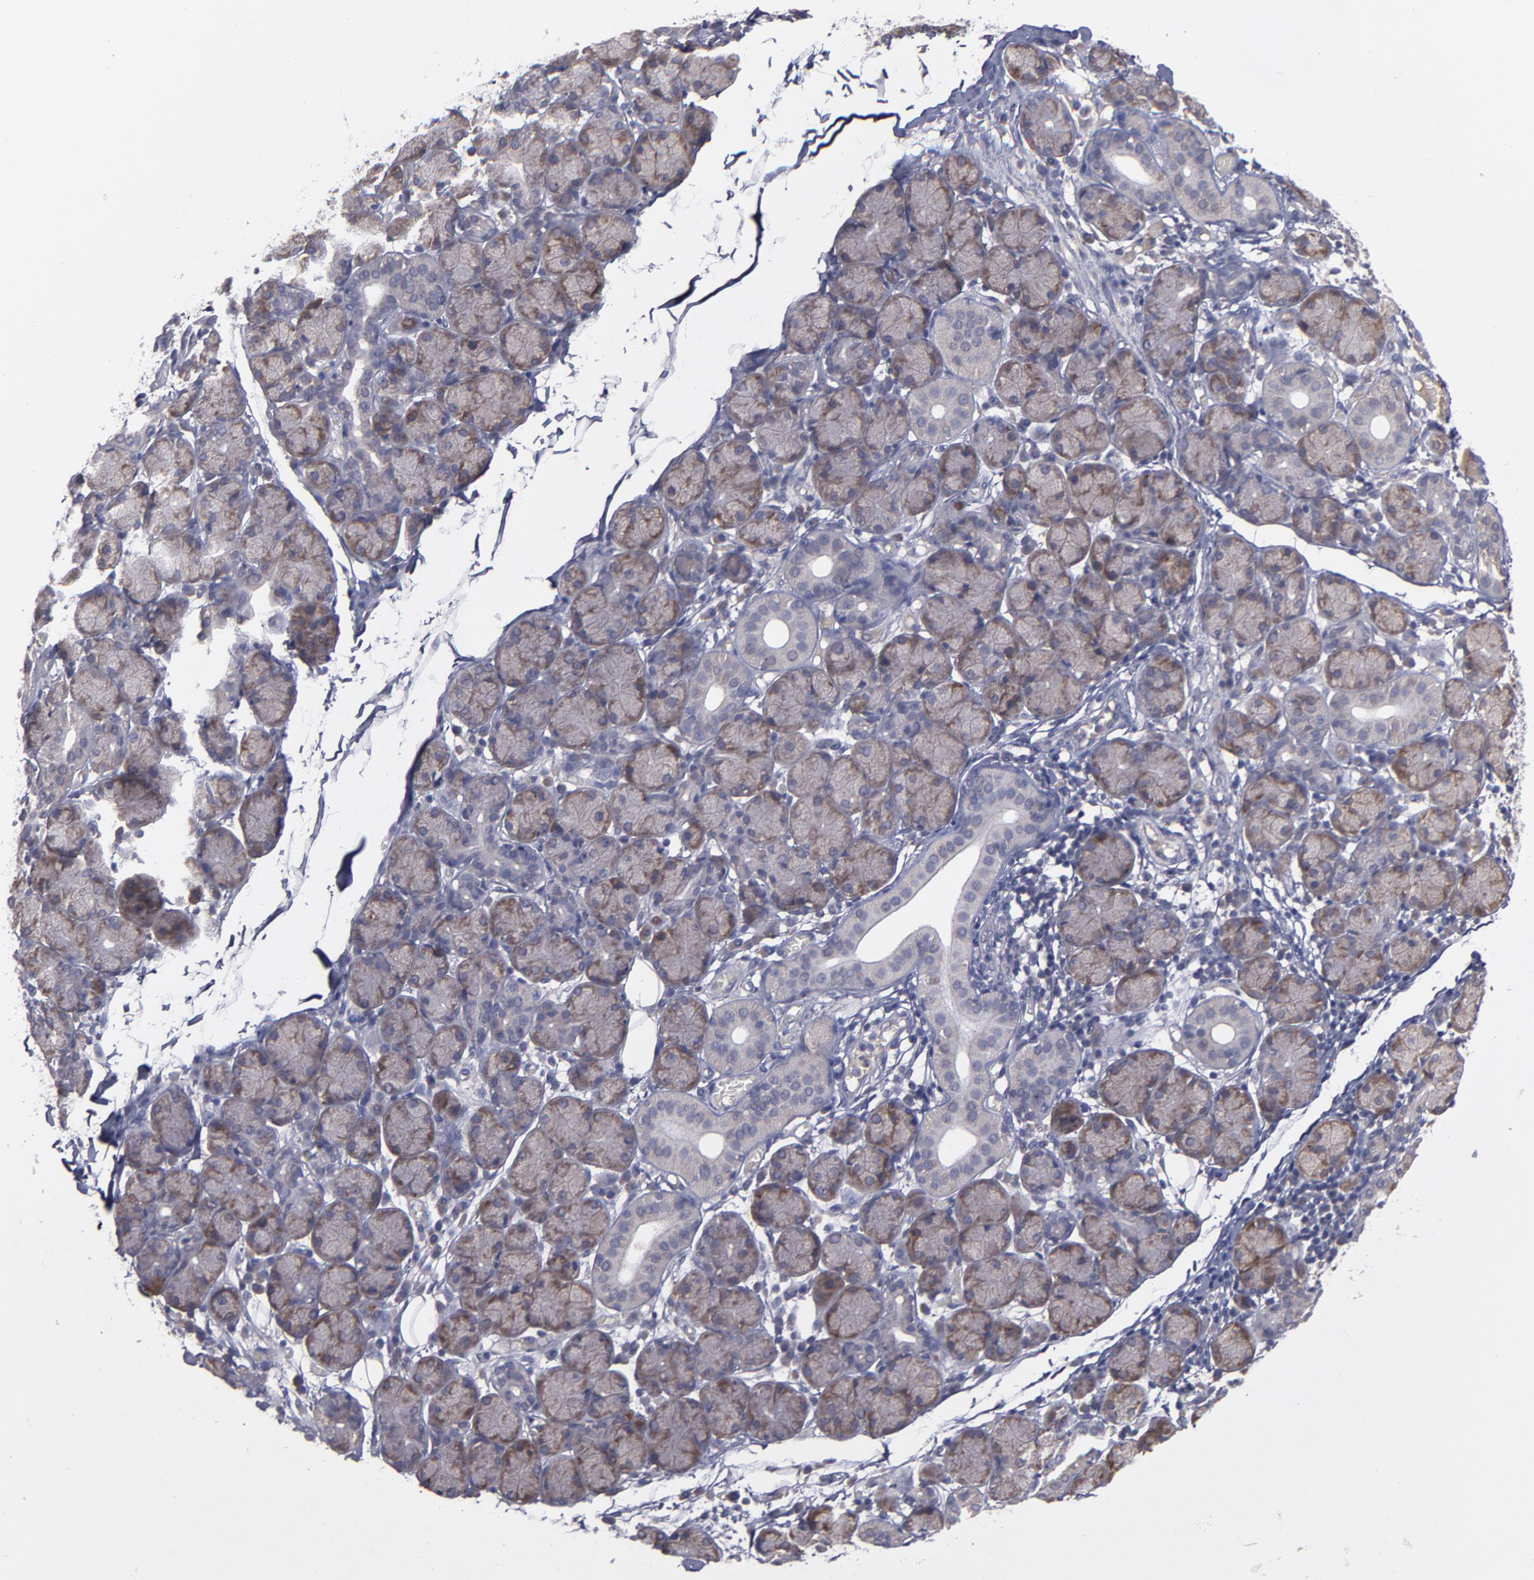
{"staining": {"intensity": "weak", "quantity": ">75%", "location": "cytoplasmic/membranous"}, "tissue": "salivary gland", "cell_type": "Glandular cells", "image_type": "normal", "snomed": [{"axis": "morphology", "description": "Normal tissue, NOS"}, {"axis": "topography", "description": "Salivary gland"}], "caption": "Benign salivary gland shows weak cytoplasmic/membranous expression in about >75% of glandular cells.", "gene": "MMP11", "patient": {"sex": "female", "age": 24}}